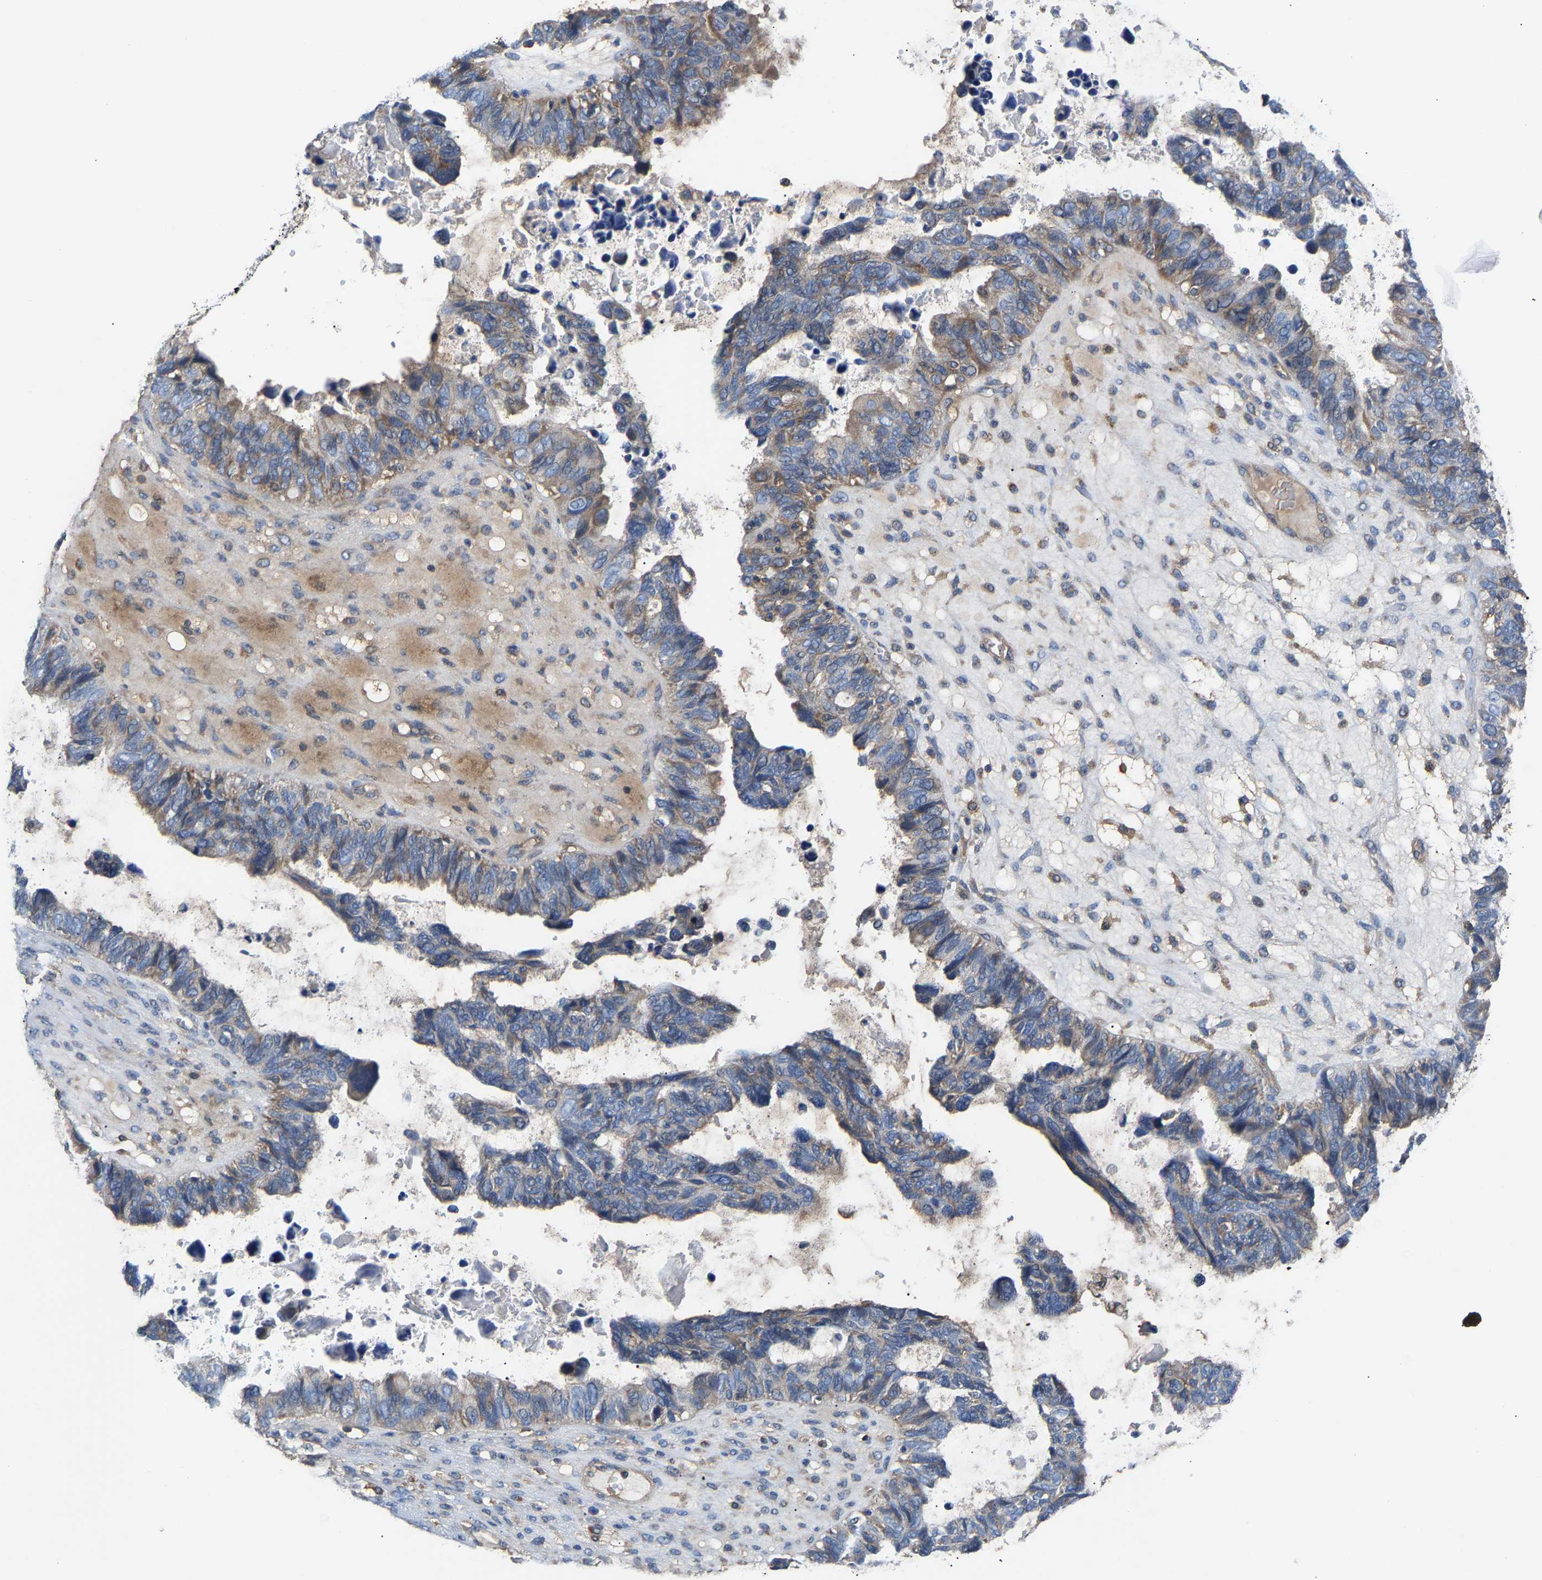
{"staining": {"intensity": "weak", "quantity": "25%-75%", "location": "cytoplasmic/membranous"}, "tissue": "ovarian cancer", "cell_type": "Tumor cells", "image_type": "cancer", "snomed": [{"axis": "morphology", "description": "Cystadenocarcinoma, serous, NOS"}, {"axis": "topography", "description": "Ovary"}], "caption": "This photomicrograph shows IHC staining of serous cystadenocarcinoma (ovarian), with low weak cytoplasmic/membranous expression in approximately 25%-75% of tumor cells.", "gene": "CCDC171", "patient": {"sex": "female", "age": 79}}